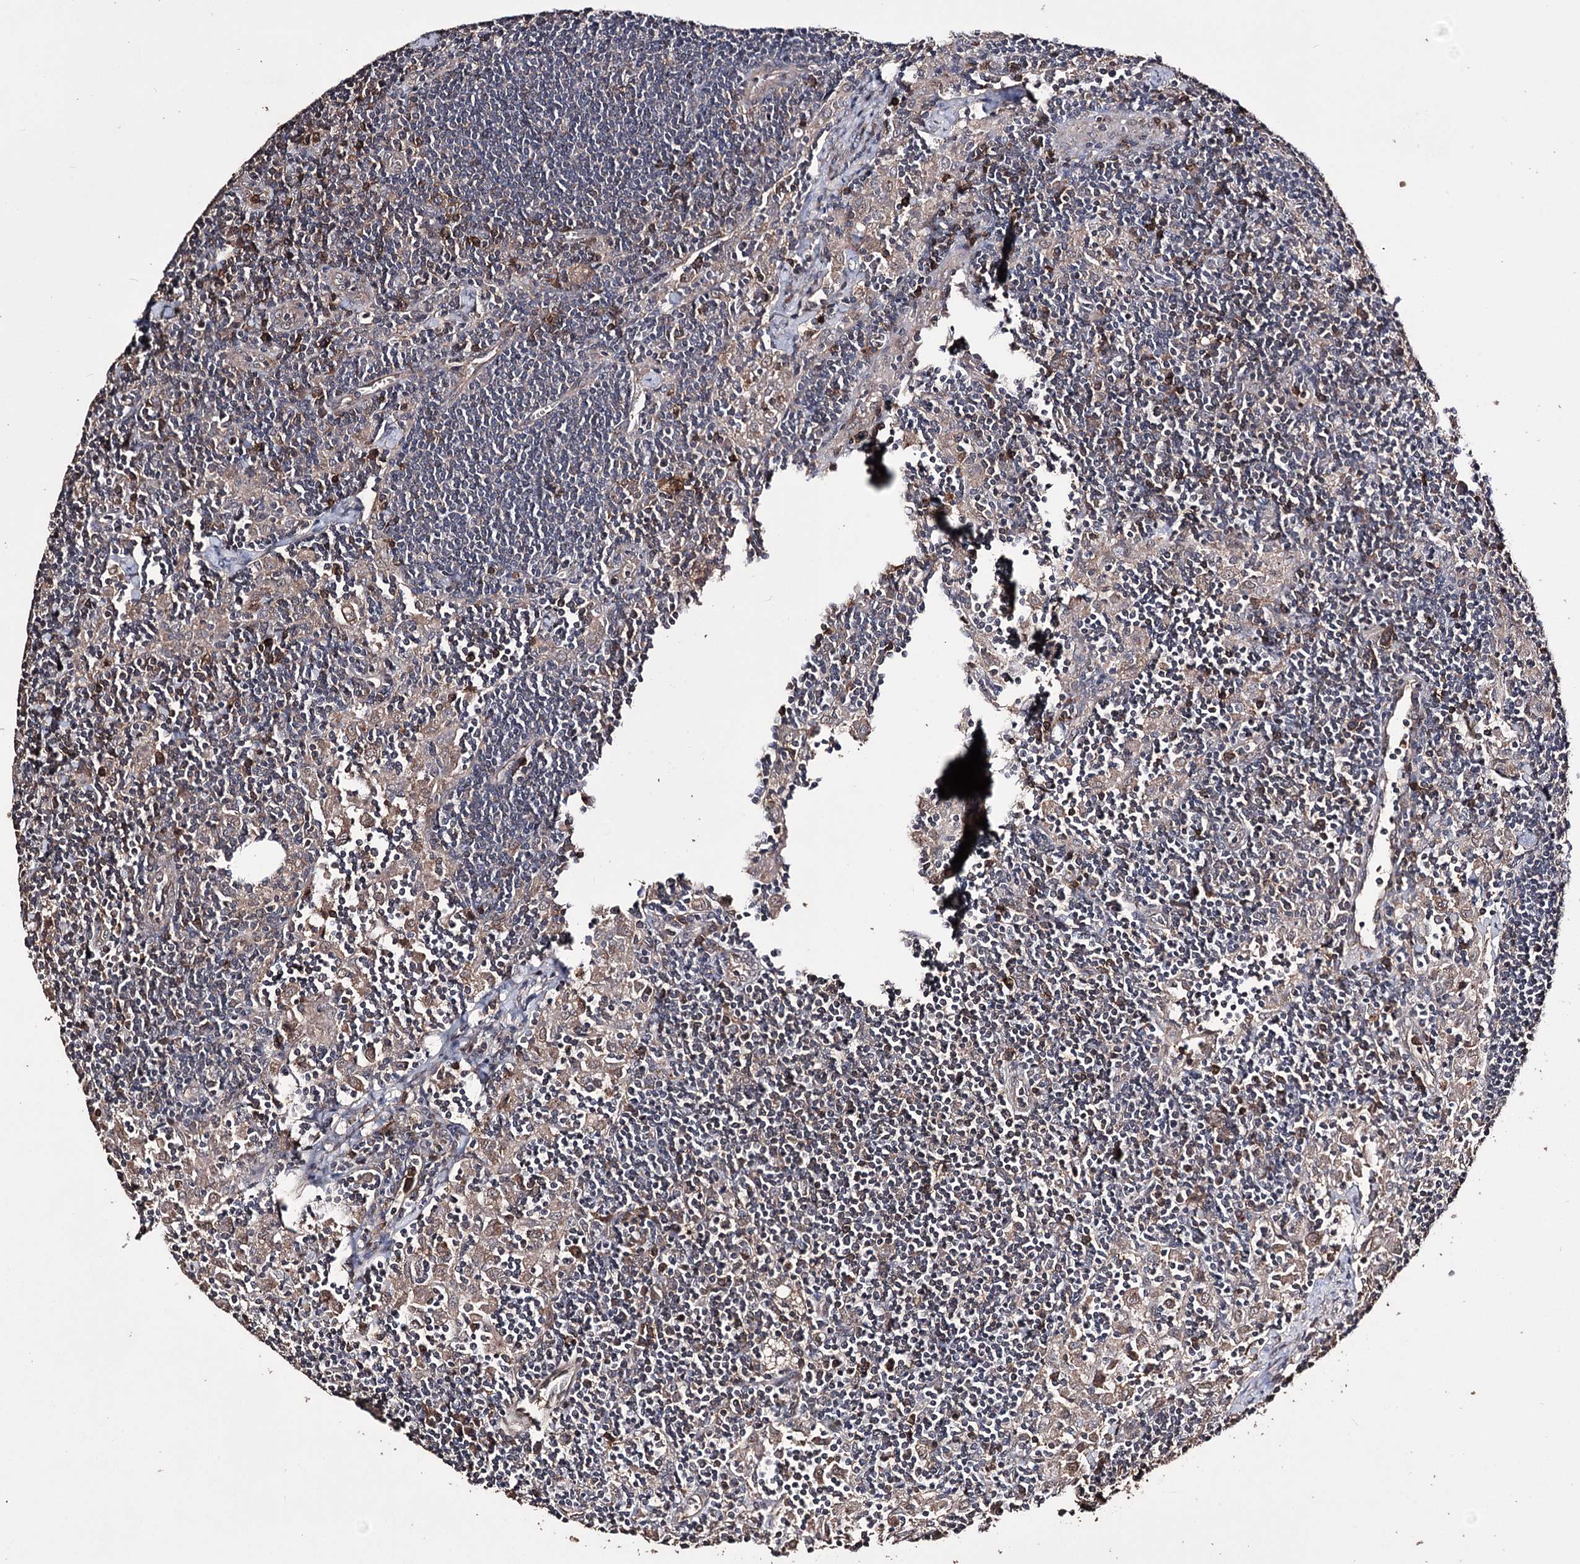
{"staining": {"intensity": "moderate", "quantity": "<25%", "location": "cytoplasmic/membranous"}, "tissue": "lymph node", "cell_type": "Germinal center cells", "image_type": "normal", "snomed": [{"axis": "morphology", "description": "Normal tissue, NOS"}, {"axis": "topography", "description": "Lymph node"}], "caption": "A high-resolution histopathology image shows immunohistochemistry staining of benign lymph node, which exhibits moderate cytoplasmic/membranous positivity in about <25% of germinal center cells.", "gene": "ZNF662", "patient": {"sex": "male", "age": 24}}